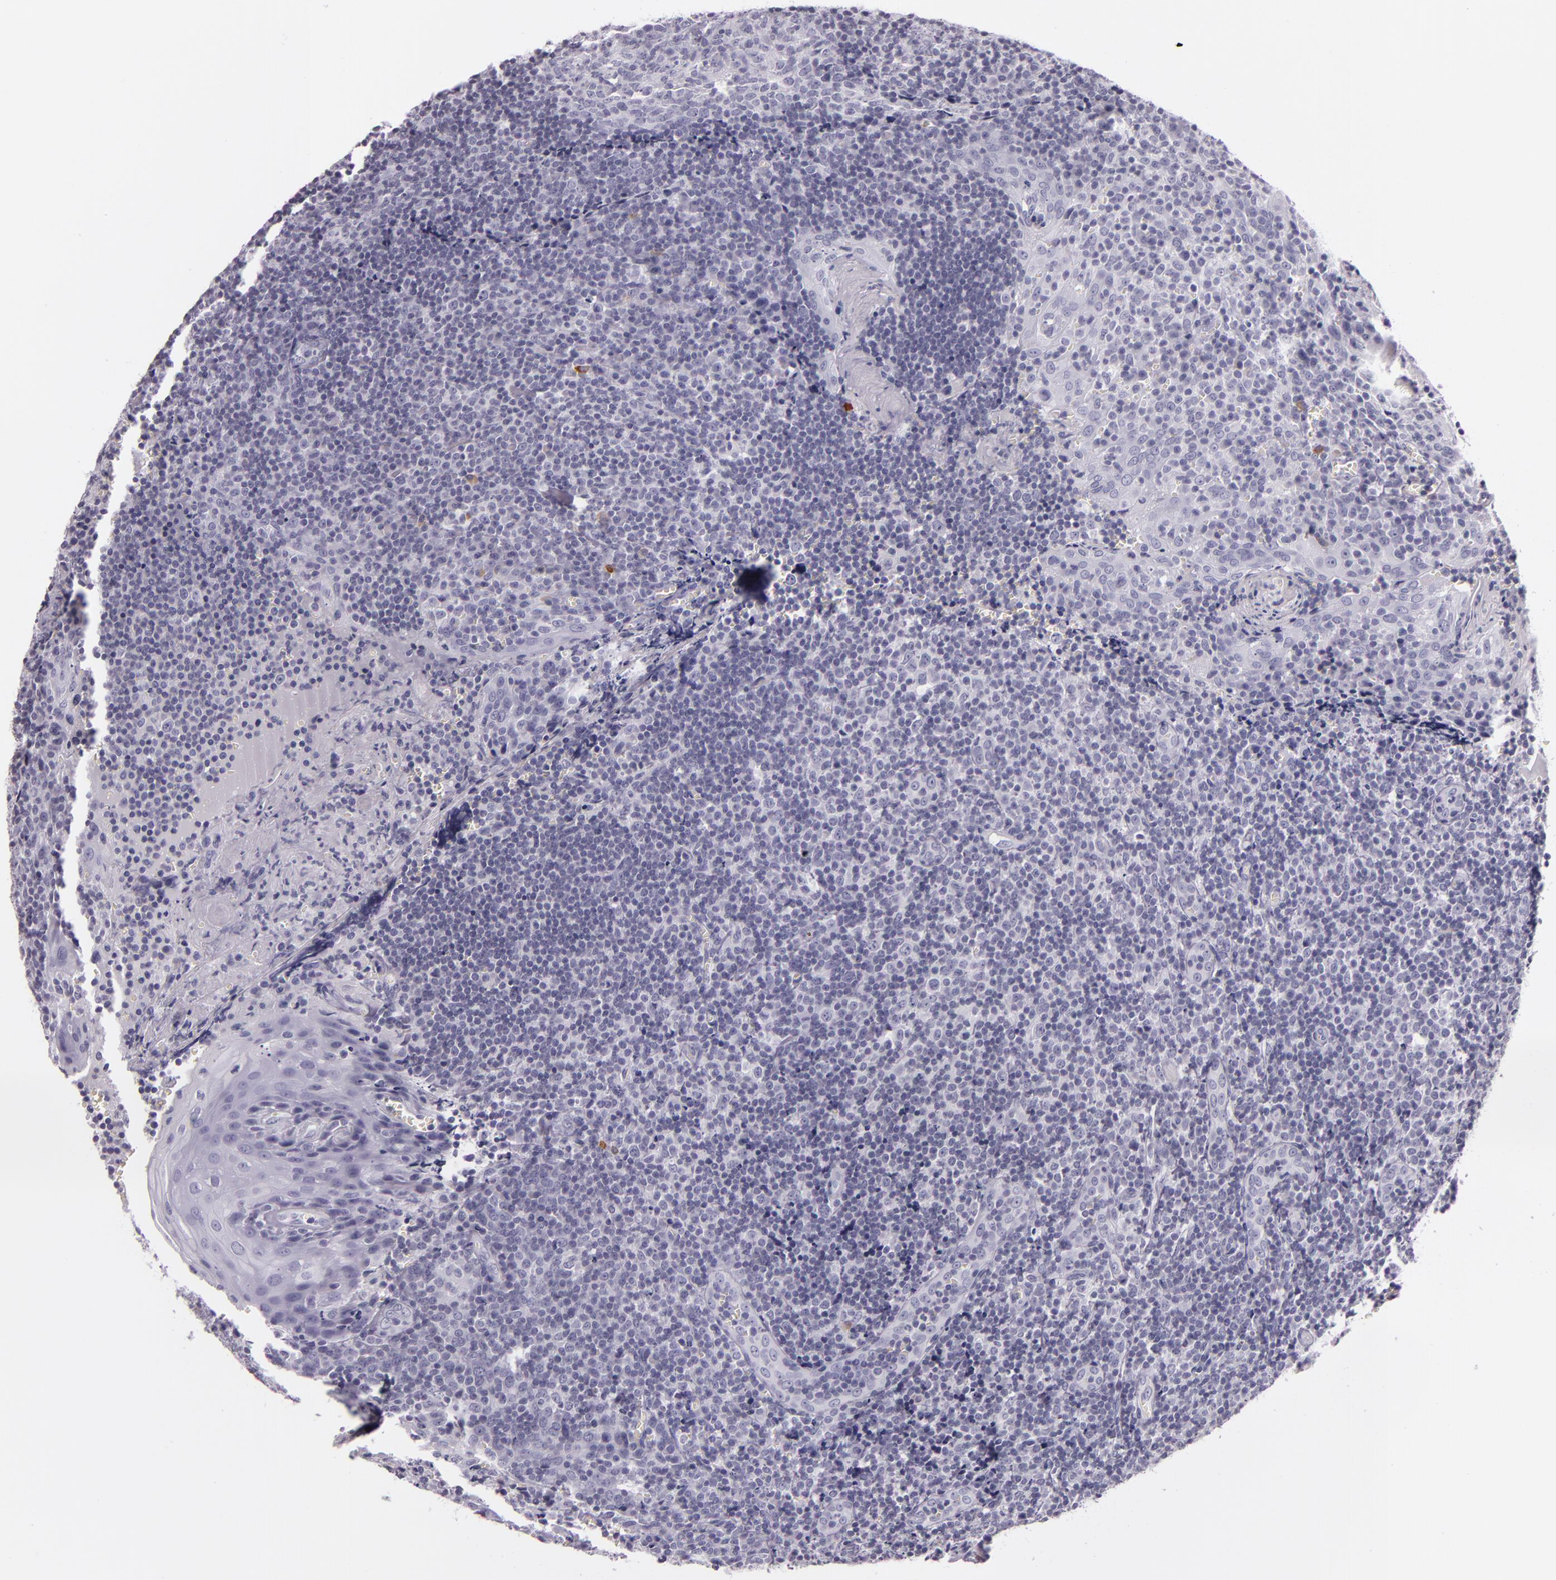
{"staining": {"intensity": "negative", "quantity": "none", "location": "none"}, "tissue": "tonsil", "cell_type": "Germinal center cells", "image_type": "normal", "snomed": [{"axis": "morphology", "description": "Normal tissue, NOS"}, {"axis": "topography", "description": "Tonsil"}], "caption": "Normal tonsil was stained to show a protein in brown. There is no significant positivity in germinal center cells. (Brightfield microscopy of DAB (3,3'-diaminobenzidine) immunohistochemistry (IHC) at high magnification).", "gene": "INA", "patient": {"sex": "male", "age": 20}}